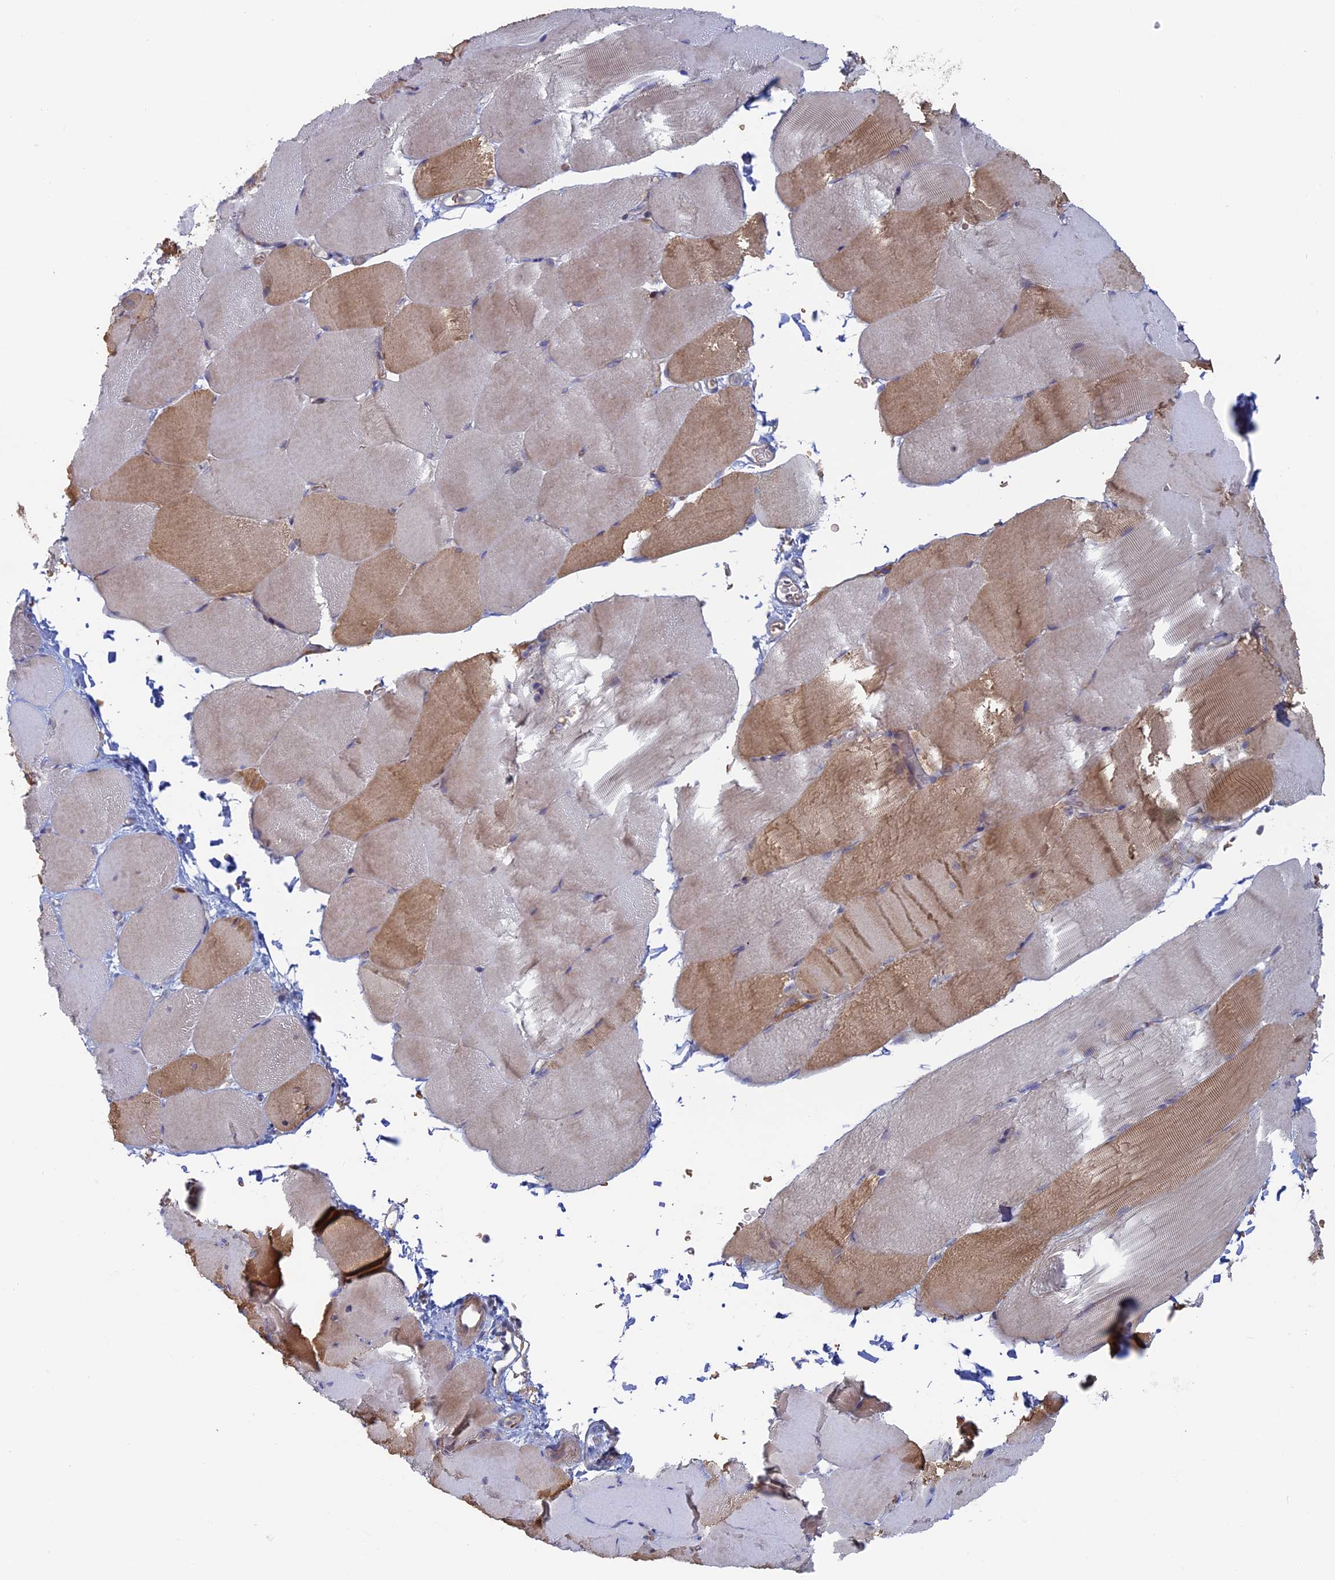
{"staining": {"intensity": "moderate", "quantity": "25%-75%", "location": "cytoplasmic/membranous"}, "tissue": "skeletal muscle", "cell_type": "Myocytes", "image_type": "normal", "snomed": [{"axis": "morphology", "description": "Normal tissue, NOS"}, {"axis": "topography", "description": "Skeletal muscle"}, {"axis": "topography", "description": "Parathyroid gland"}], "caption": "This is a micrograph of immunohistochemistry staining of unremarkable skeletal muscle, which shows moderate staining in the cytoplasmic/membranous of myocytes.", "gene": "TBC1D30", "patient": {"sex": "female", "age": 37}}